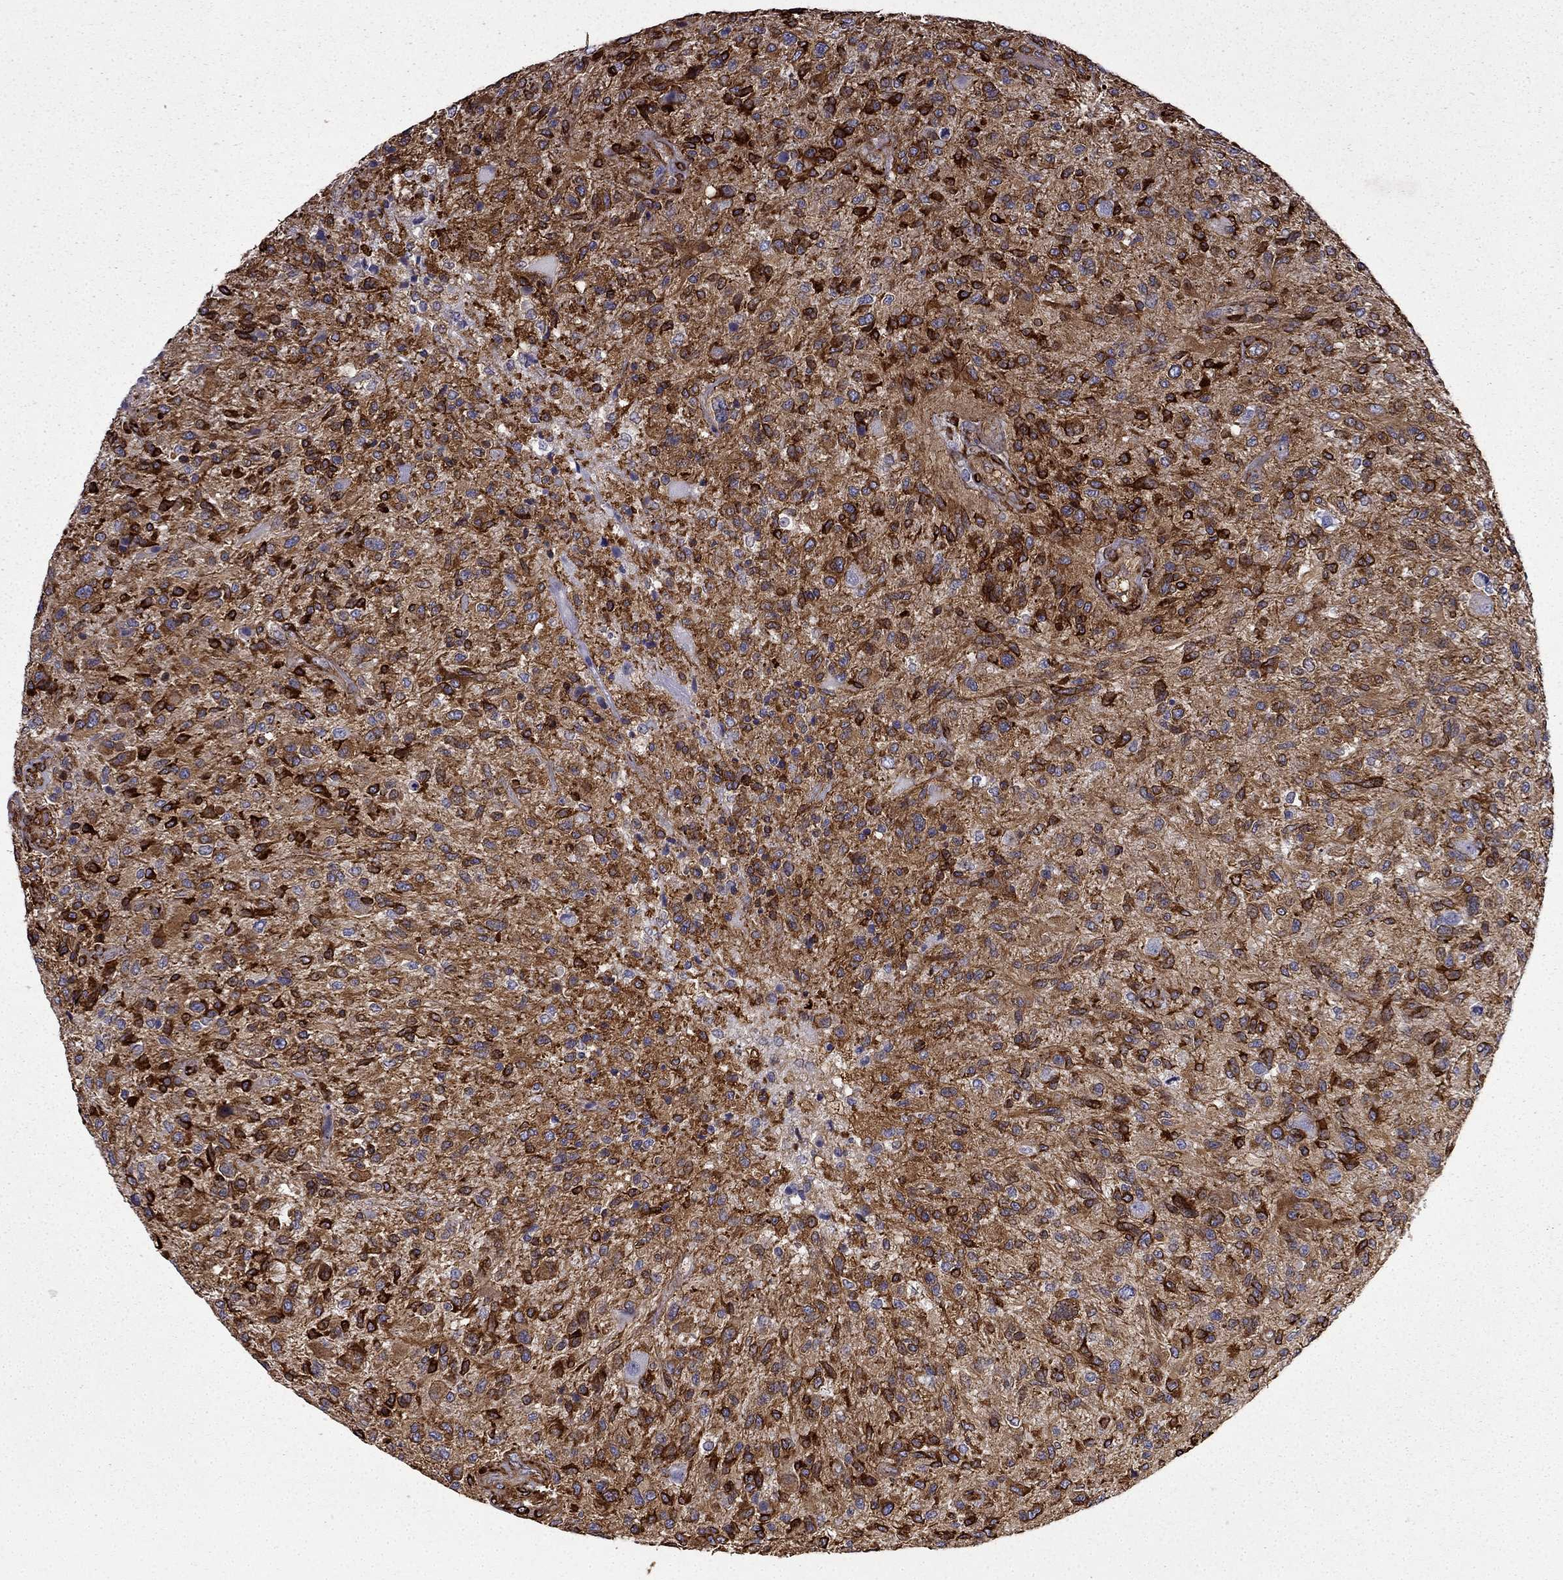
{"staining": {"intensity": "moderate", "quantity": ">75%", "location": "cytoplasmic/membranous"}, "tissue": "glioma", "cell_type": "Tumor cells", "image_type": "cancer", "snomed": [{"axis": "morphology", "description": "Glioma, malignant, High grade"}, {"axis": "topography", "description": "Brain"}], "caption": "This micrograph reveals IHC staining of human high-grade glioma (malignant), with medium moderate cytoplasmic/membranous positivity in approximately >75% of tumor cells.", "gene": "MAP4", "patient": {"sex": "male", "age": 47}}